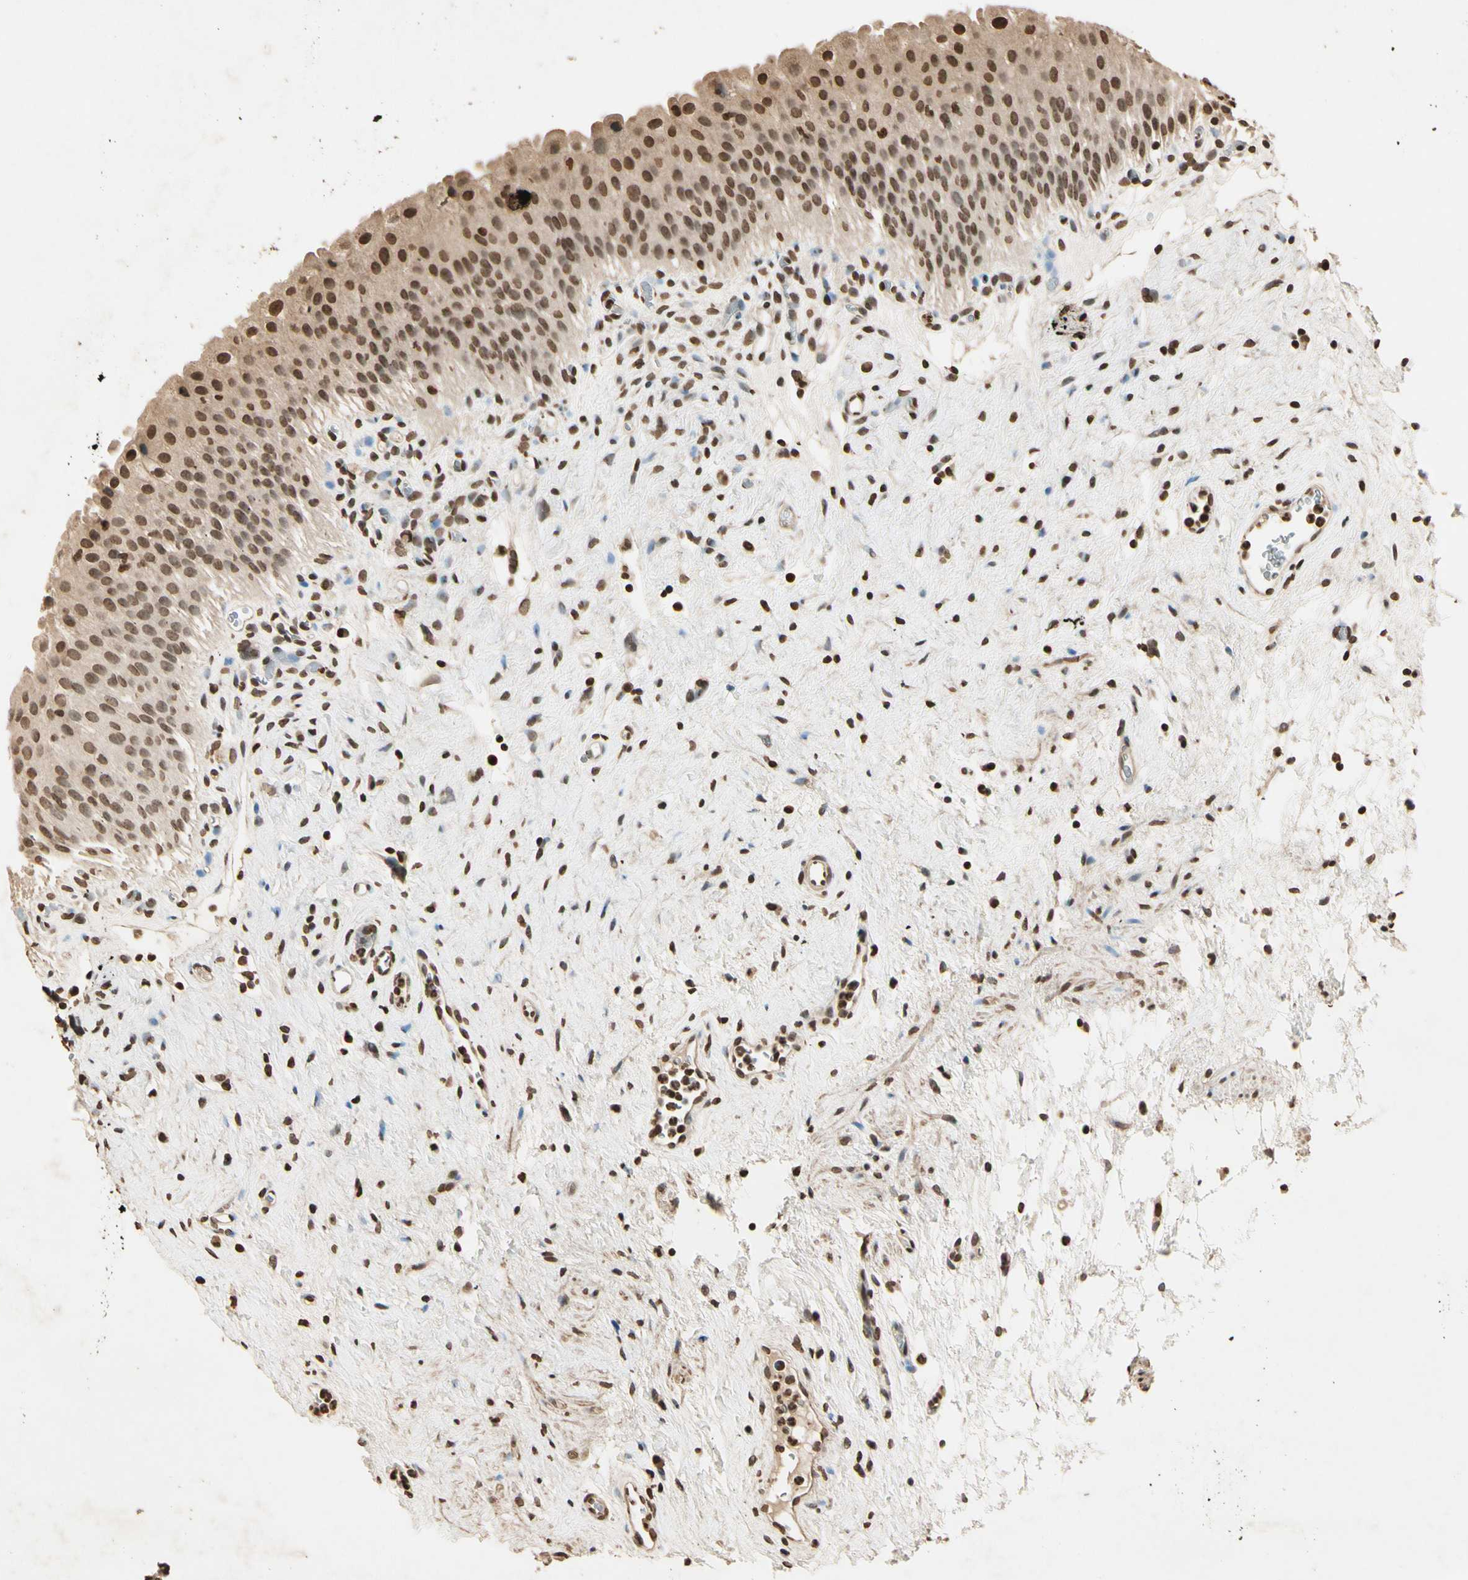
{"staining": {"intensity": "moderate", "quantity": "25%-75%", "location": "cytoplasmic/membranous,nuclear"}, "tissue": "urinary bladder", "cell_type": "Urothelial cells", "image_type": "normal", "snomed": [{"axis": "morphology", "description": "Normal tissue, NOS"}, {"axis": "morphology", "description": "Urothelial carcinoma, High grade"}, {"axis": "topography", "description": "Urinary bladder"}], "caption": "The image demonstrates staining of benign urinary bladder, revealing moderate cytoplasmic/membranous,nuclear protein expression (brown color) within urothelial cells.", "gene": "TOP1", "patient": {"sex": "male", "age": 46}}